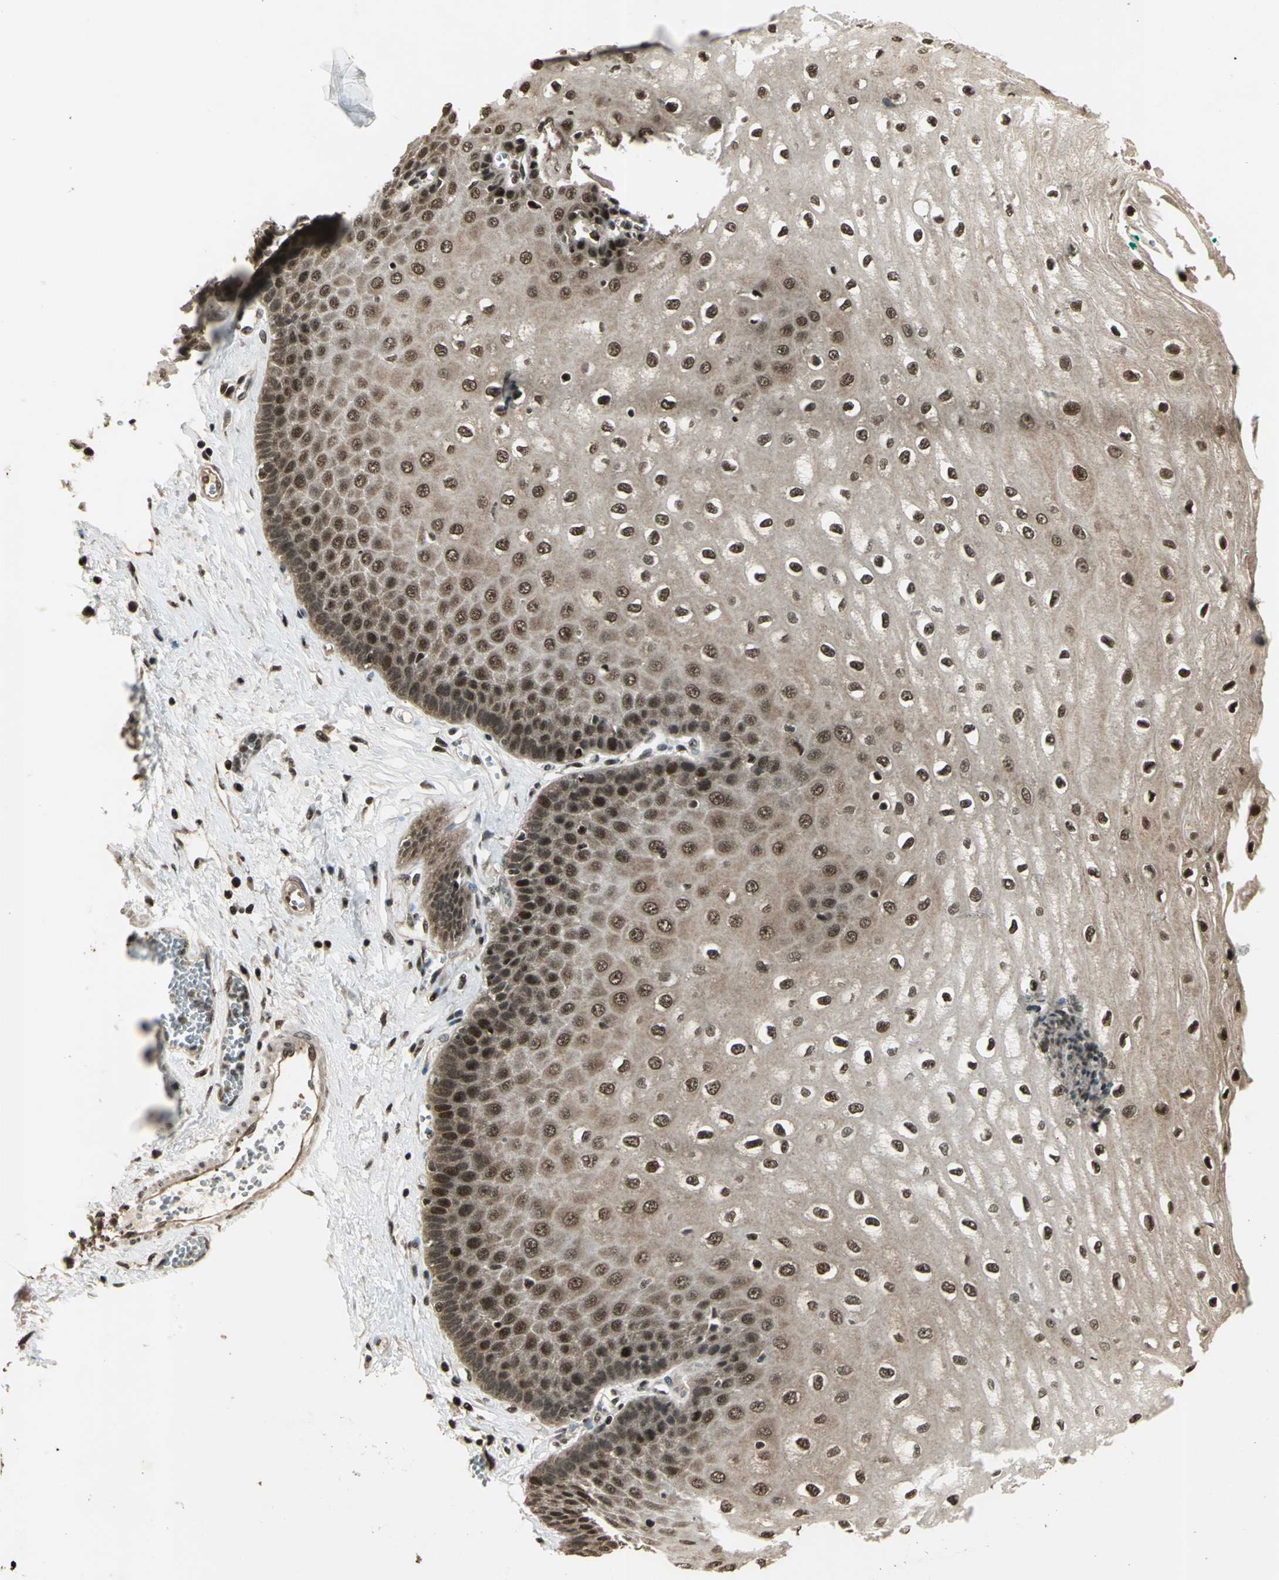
{"staining": {"intensity": "strong", "quantity": ">75%", "location": "cytoplasmic/membranous,nuclear"}, "tissue": "esophagus", "cell_type": "Squamous epithelial cells", "image_type": "normal", "snomed": [{"axis": "morphology", "description": "Normal tissue, NOS"}, {"axis": "topography", "description": "Esophagus"}], "caption": "Immunohistochemistry (IHC) staining of normal esophagus, which shows high levels of strong cytoplasmic/membranous,nuclear staining in about >75% of squamous epithelial cells indicating strong cytoplasmic/membranous,nuclear protein staining. The staining was performed using DAB (brown) for protein detection and nuclei were counterstained in hematoxylin (blue).", "gene": "PSMC3", "patient": {"sex": "male", "age": 60}}